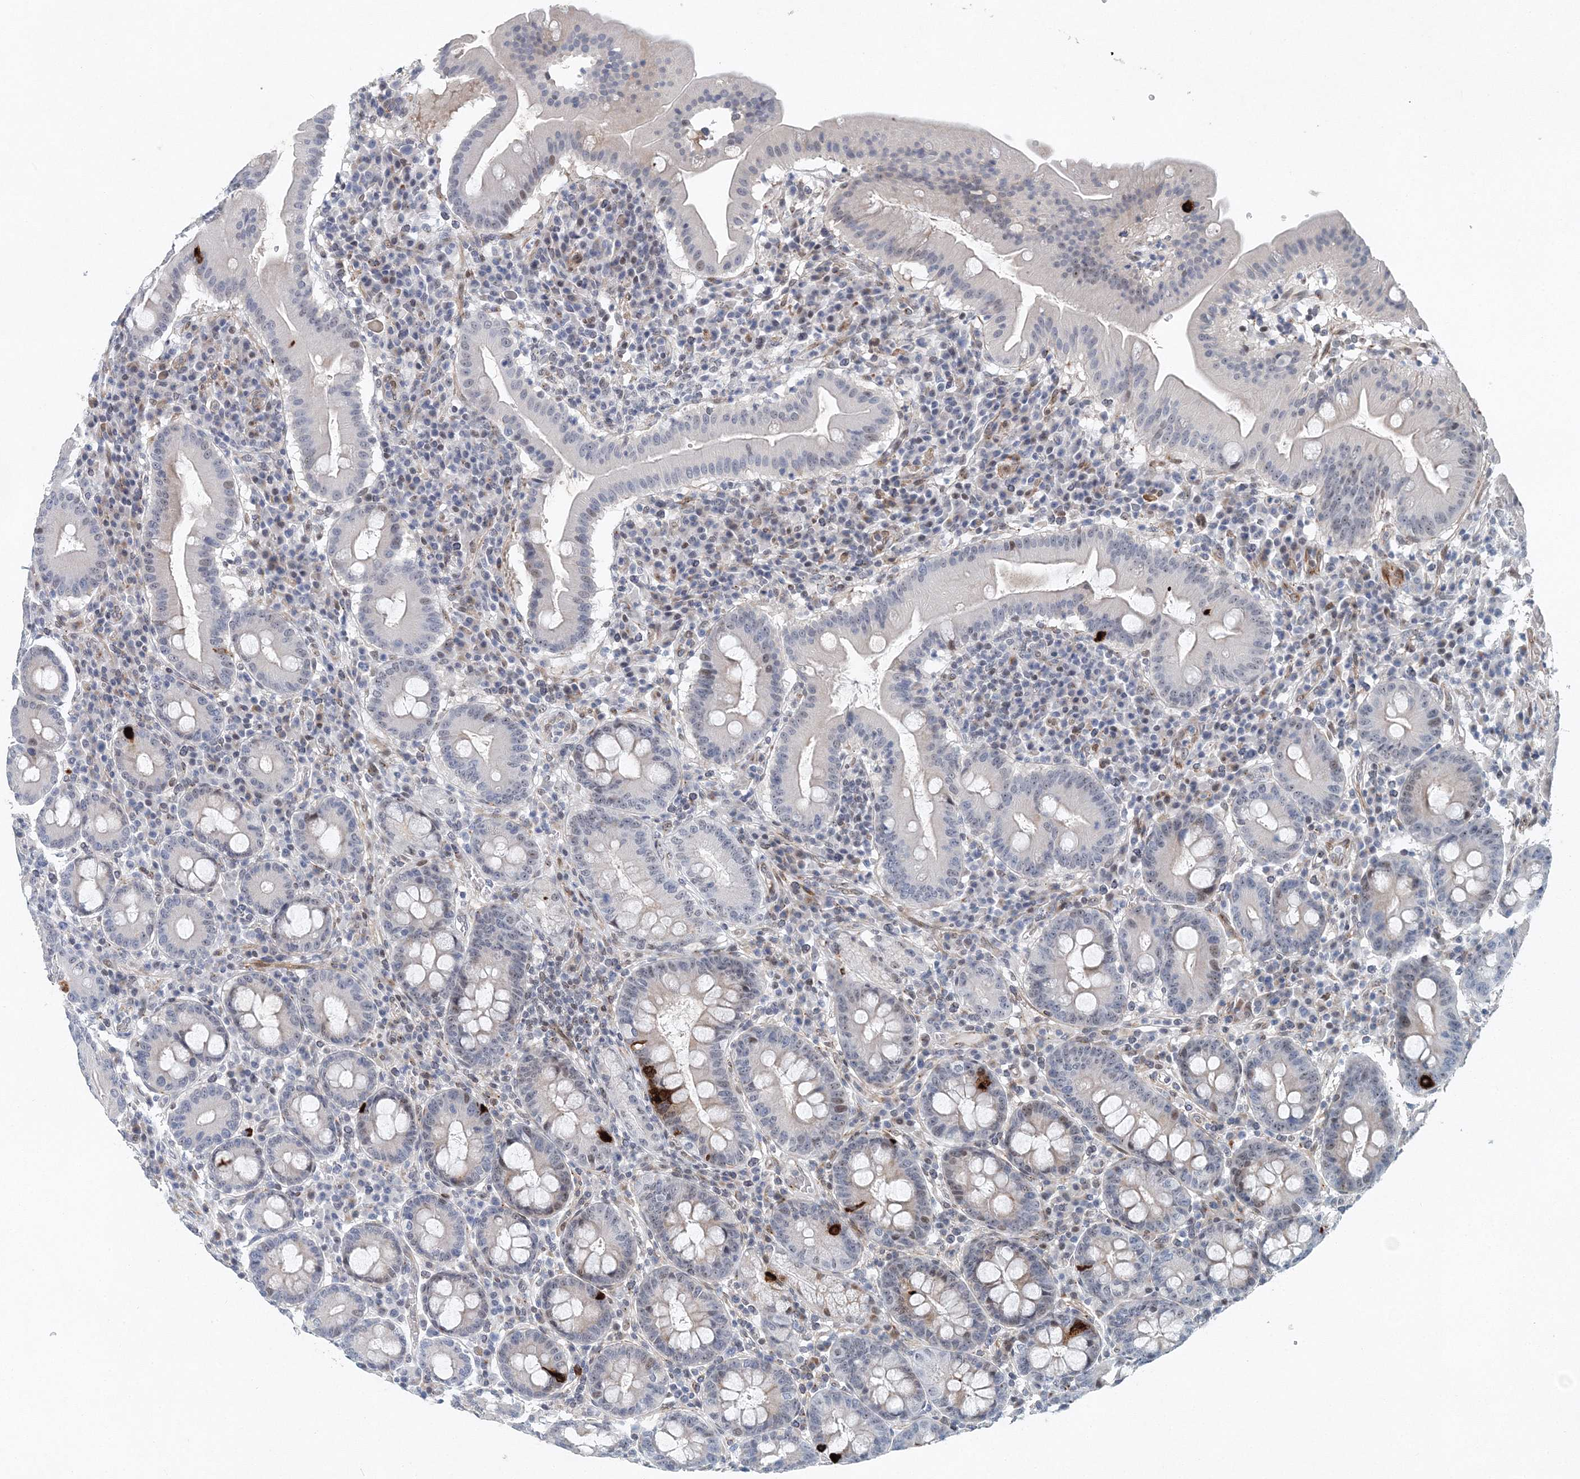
{"staining": {"intensity": "strong", "quantity": "<25%", "location": "cytoplasmic/membranous"}, "tissue": "duodenum", "cell_type": "Glandular cells", "image_type": "normal", "snomed": [{"axis": "morphology", "description": "Normal tissue, NOS"}, {"axis": "topography", "description": "Duodenum"}], "caption": "Immunohistochemical staining of unremarkable human duodenum displays <25% levels of strong cytoplasmic/membranous protein positivity in about <25% of glandular cells.", "gene": "UIMC1", "patient": {"sex": "male", "age": 50}}